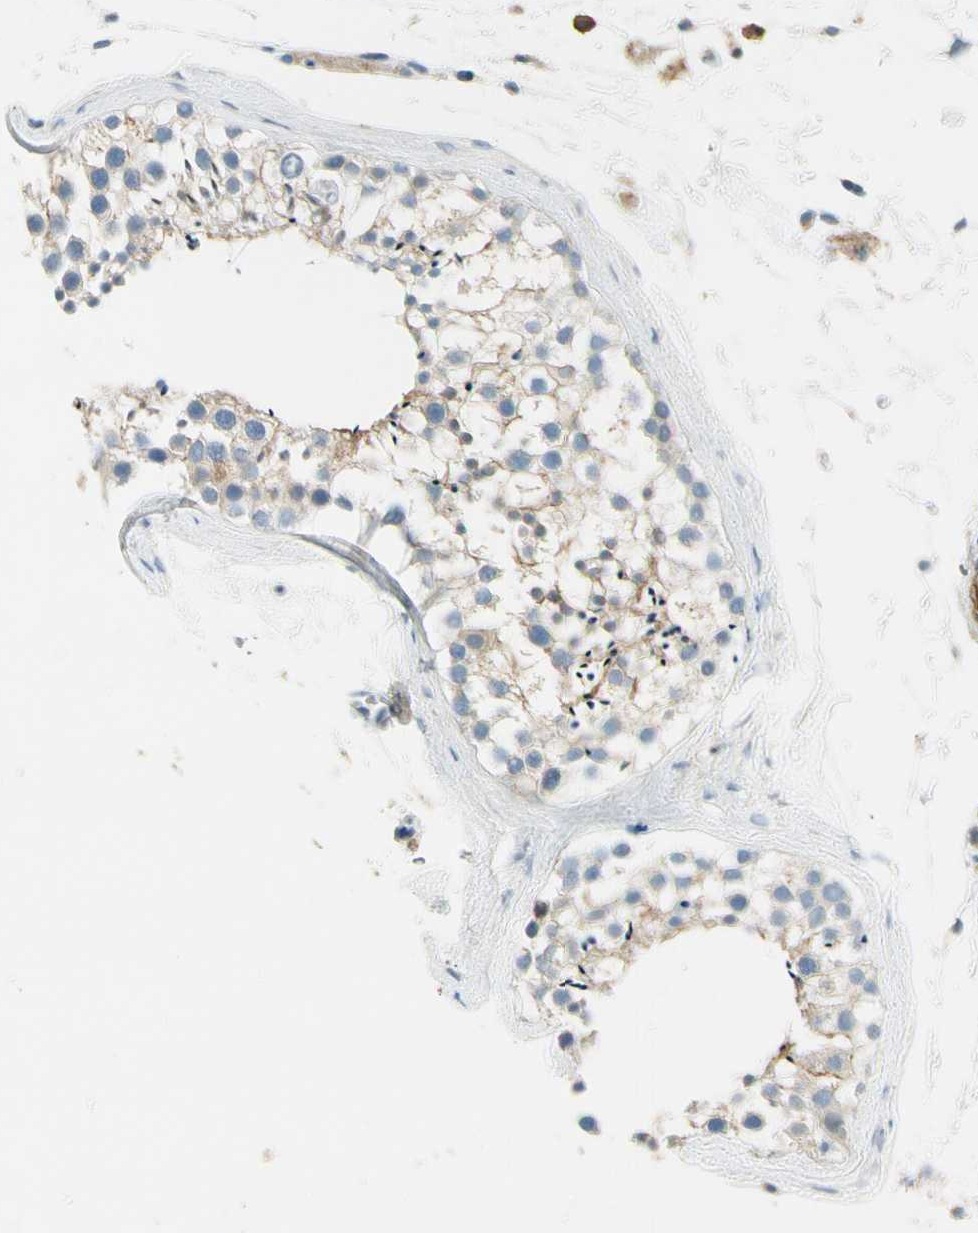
{"staining": {"intensity": "weak", "quantity": "25%-75%", "location": "cytoplasmic/membranous"}, "tissue": "testis", "cell_type": "Cells in seminiferous ducts", "image_type": "normal", "snomed": [{"axis": "morphology", "description": "Normal tissue, NOS"}, {"axis": "topography", "description": "Testis"}], "caption": "Approximately 25%-75% of cells in seminiferous ducts in normal human testis exhibit weak cytoplasmic/membranous protein staining as visualized by brown immunohistochemical staining.", "gene": "ITGA3", "patient": {"sex": "male", "age": 46}}